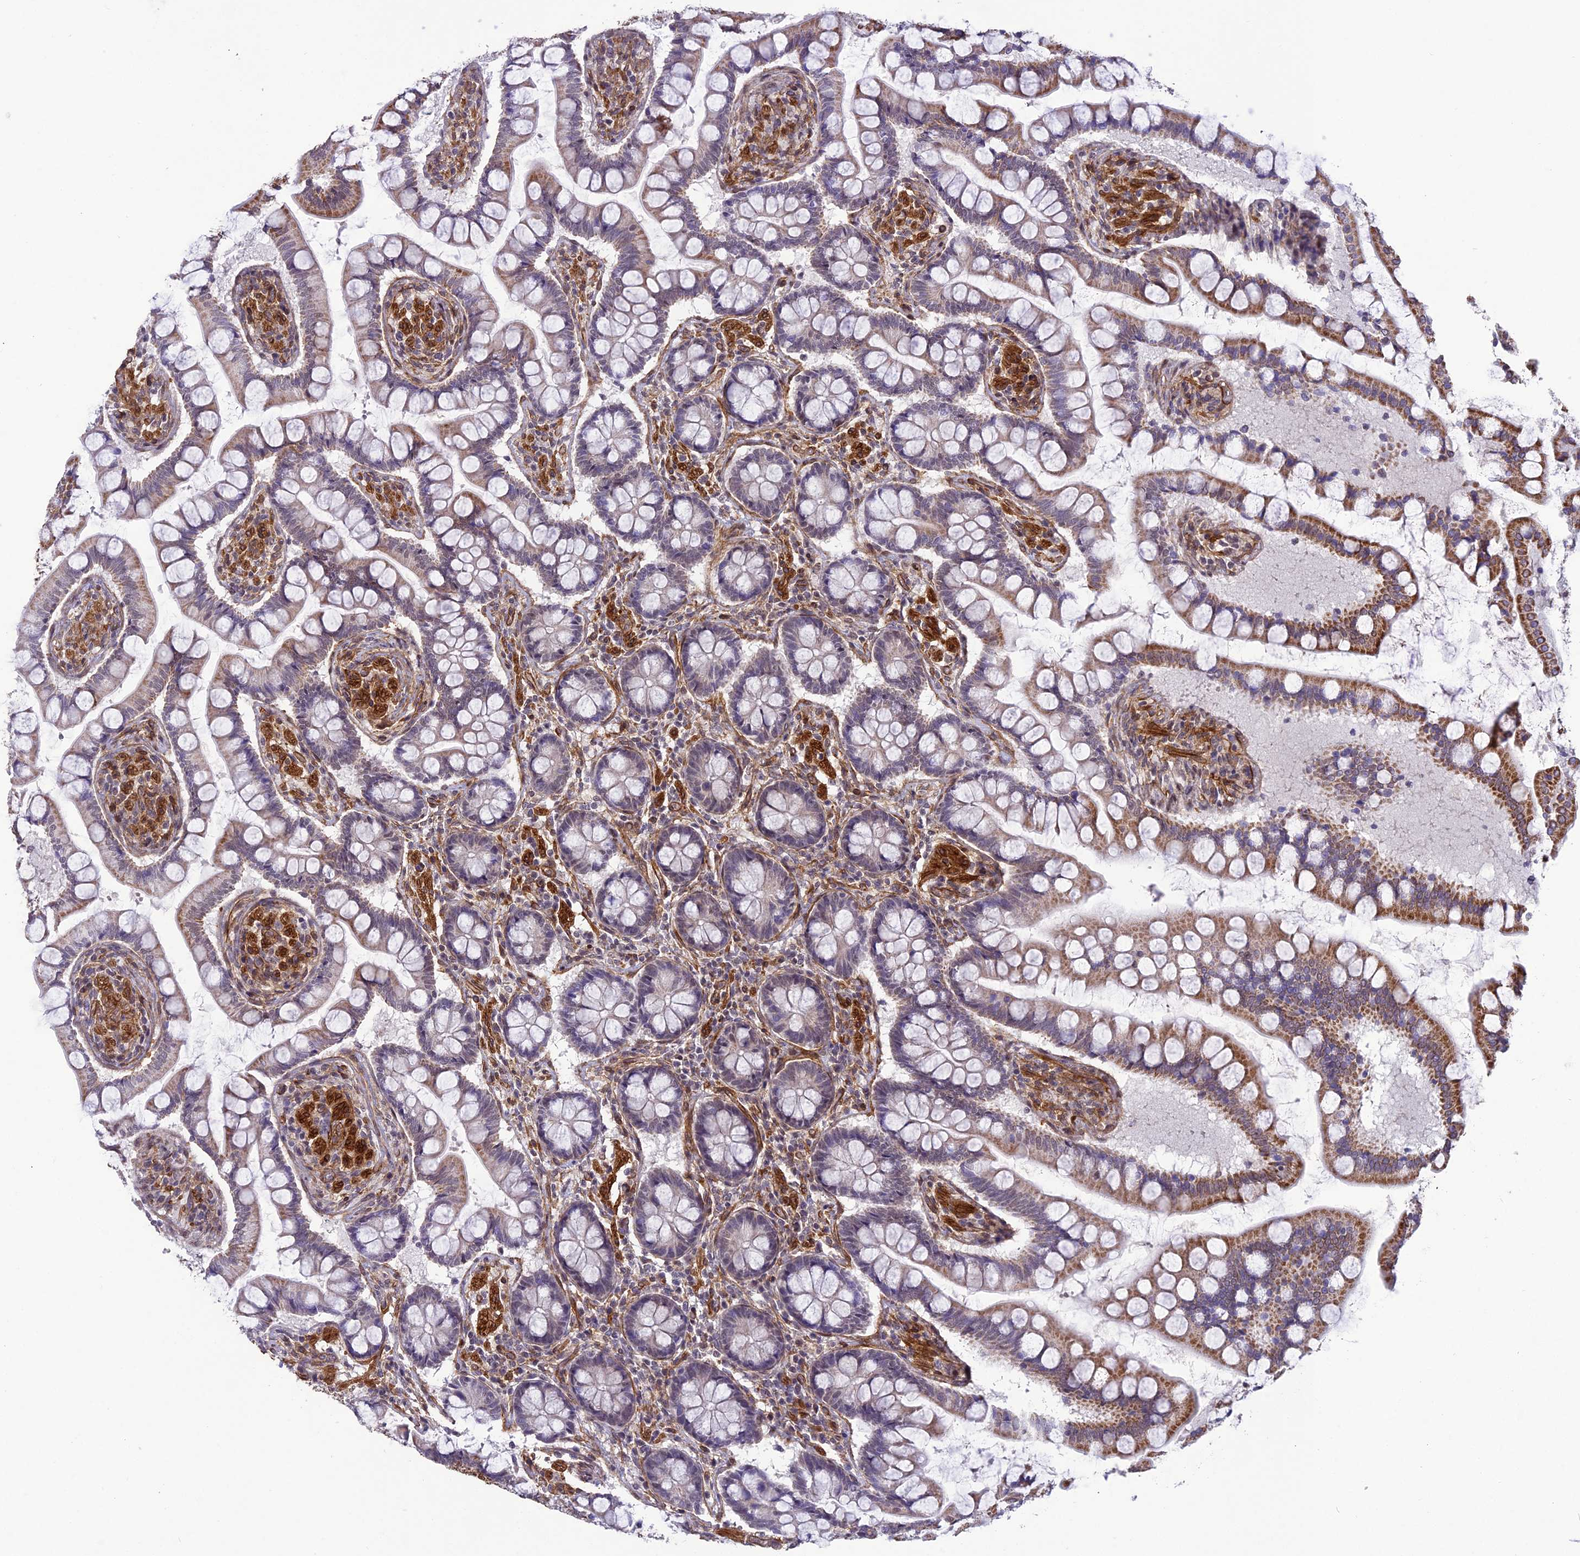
{"staining": {"intensity": "moderate", "quantity": "25%-75%", "location": "cytoplasmic/membranous"}, "tissue": "small intestine", "cell_type": "Glandular cells", "image_type": "normal", "snomed": [{"axis": "morphology", "description": "Normal tissue, NOS"}, {"axis": "topography", "description": "Small intestine"}], "caption": "Human small intestine stained for a protein (brown) displays moderate cytoplasmic/membranous positive staining in approximately 25%-75% of glandular cells.", "gene": "TNS1", "patient": {"sex": "male", "age": 41}}